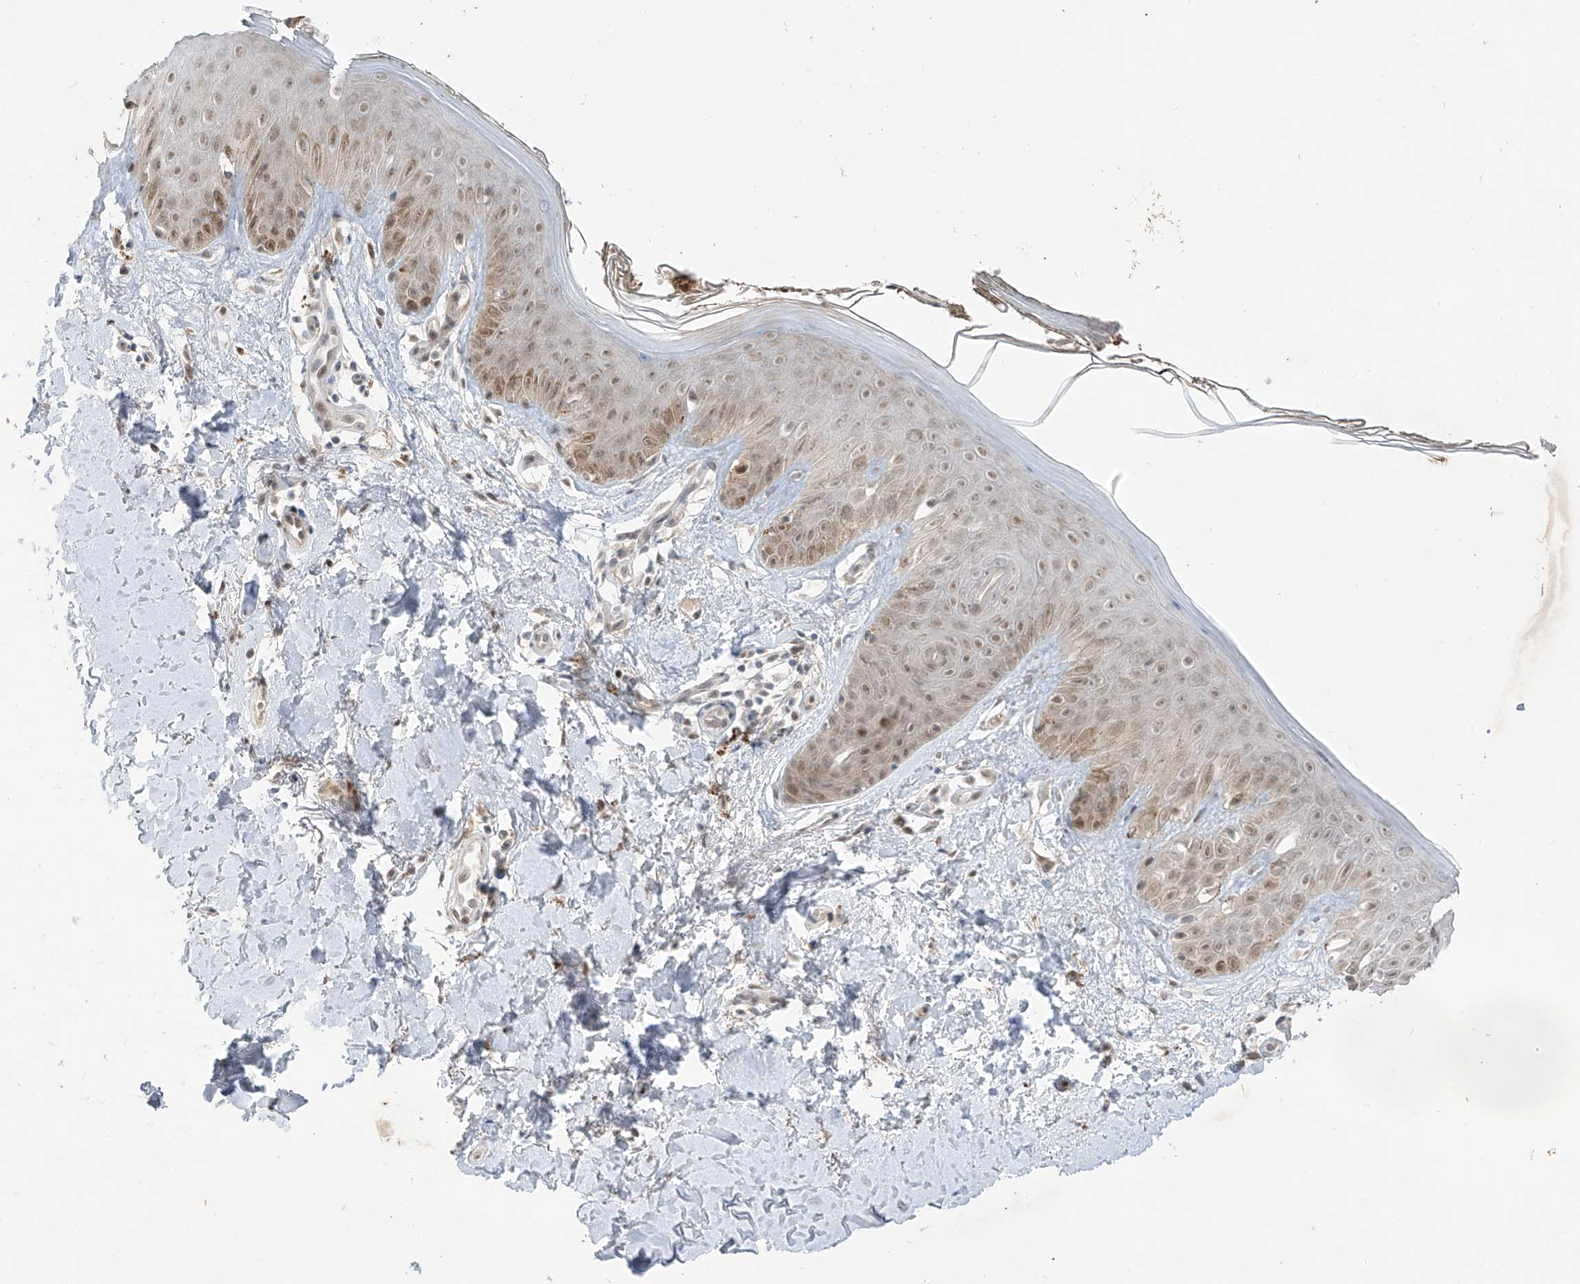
{"staining": {"intensity": "weak", "quantity": ">75%", "location": "cytoplasmic/membranous"}, "tissue": "skin", "cell_type": "Fibroblasts", "image_type": "normal", "snomed": [{"axis": "morphology", "description": "Normal tissue, NOS"}, {"axis": "topography", "description": "Skin"}], "caption": "This photomicrograph exhibits benign skin stained with immunohistochemistry (IHC) to label a protein in brown. The cytoplasmic/membranous of fibroblasts show weak positivity for the protein. Nuclei are counter-stained blue.", "gene": "OGT", "patient": {"sex": "female", "age": 64}}